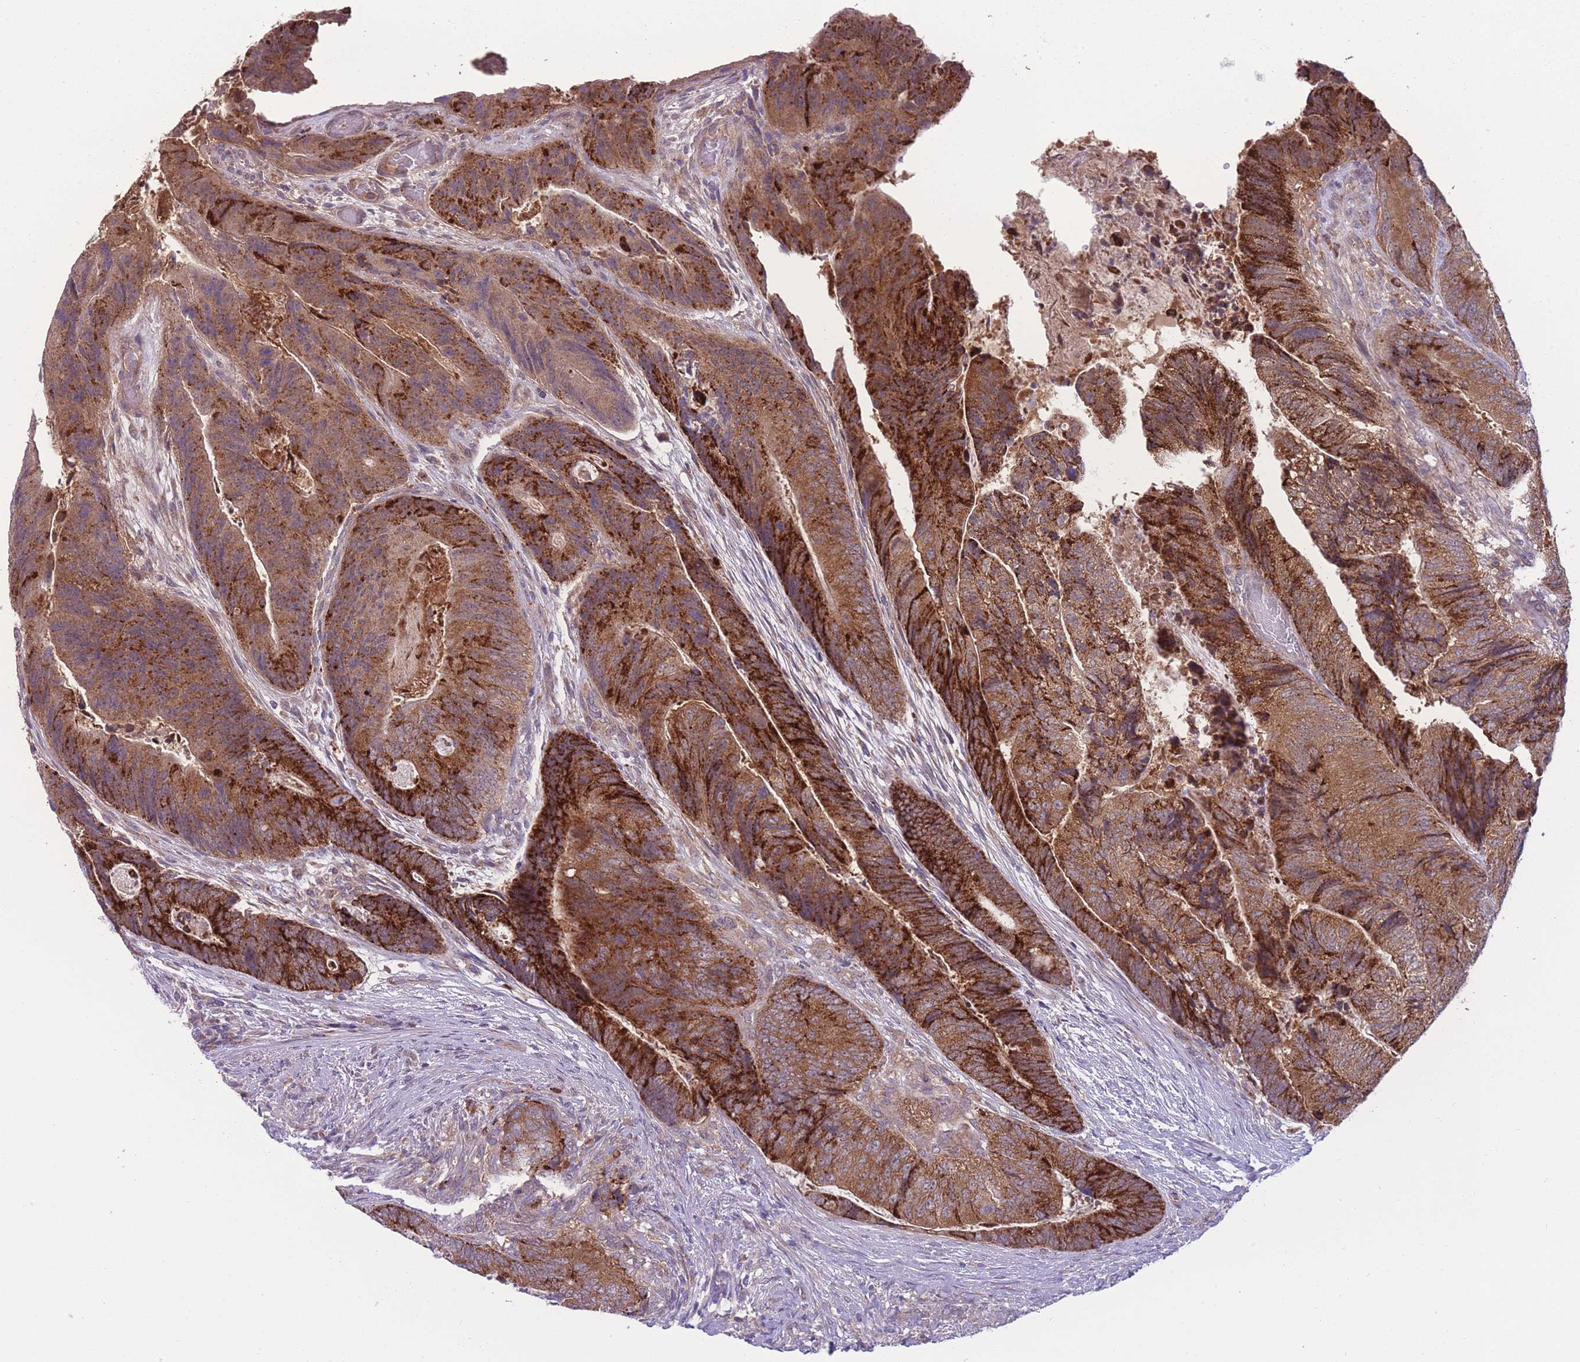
{"staining": {"intensity": "strong", "quantity": ">75%", "location": "cytoplasmic/membranous"}, "tissue": "colorectal cancer", "cell_type": "Tumor cells", "image_type": "cancer", "snomed": [{"axis": "morphology", "description": "Adenocarcinoma, NOS"}, {"axis": "topography", "description": "Colon"}], "caption": "An image showing strong cytoplasmic/membranous expression in approximately >75% of tumor cells in colorectal cancer, as visualized by brown immunohistochemical staining.", "gene": "CCT6B", "patient": {"sex": "female", "age": 67}}